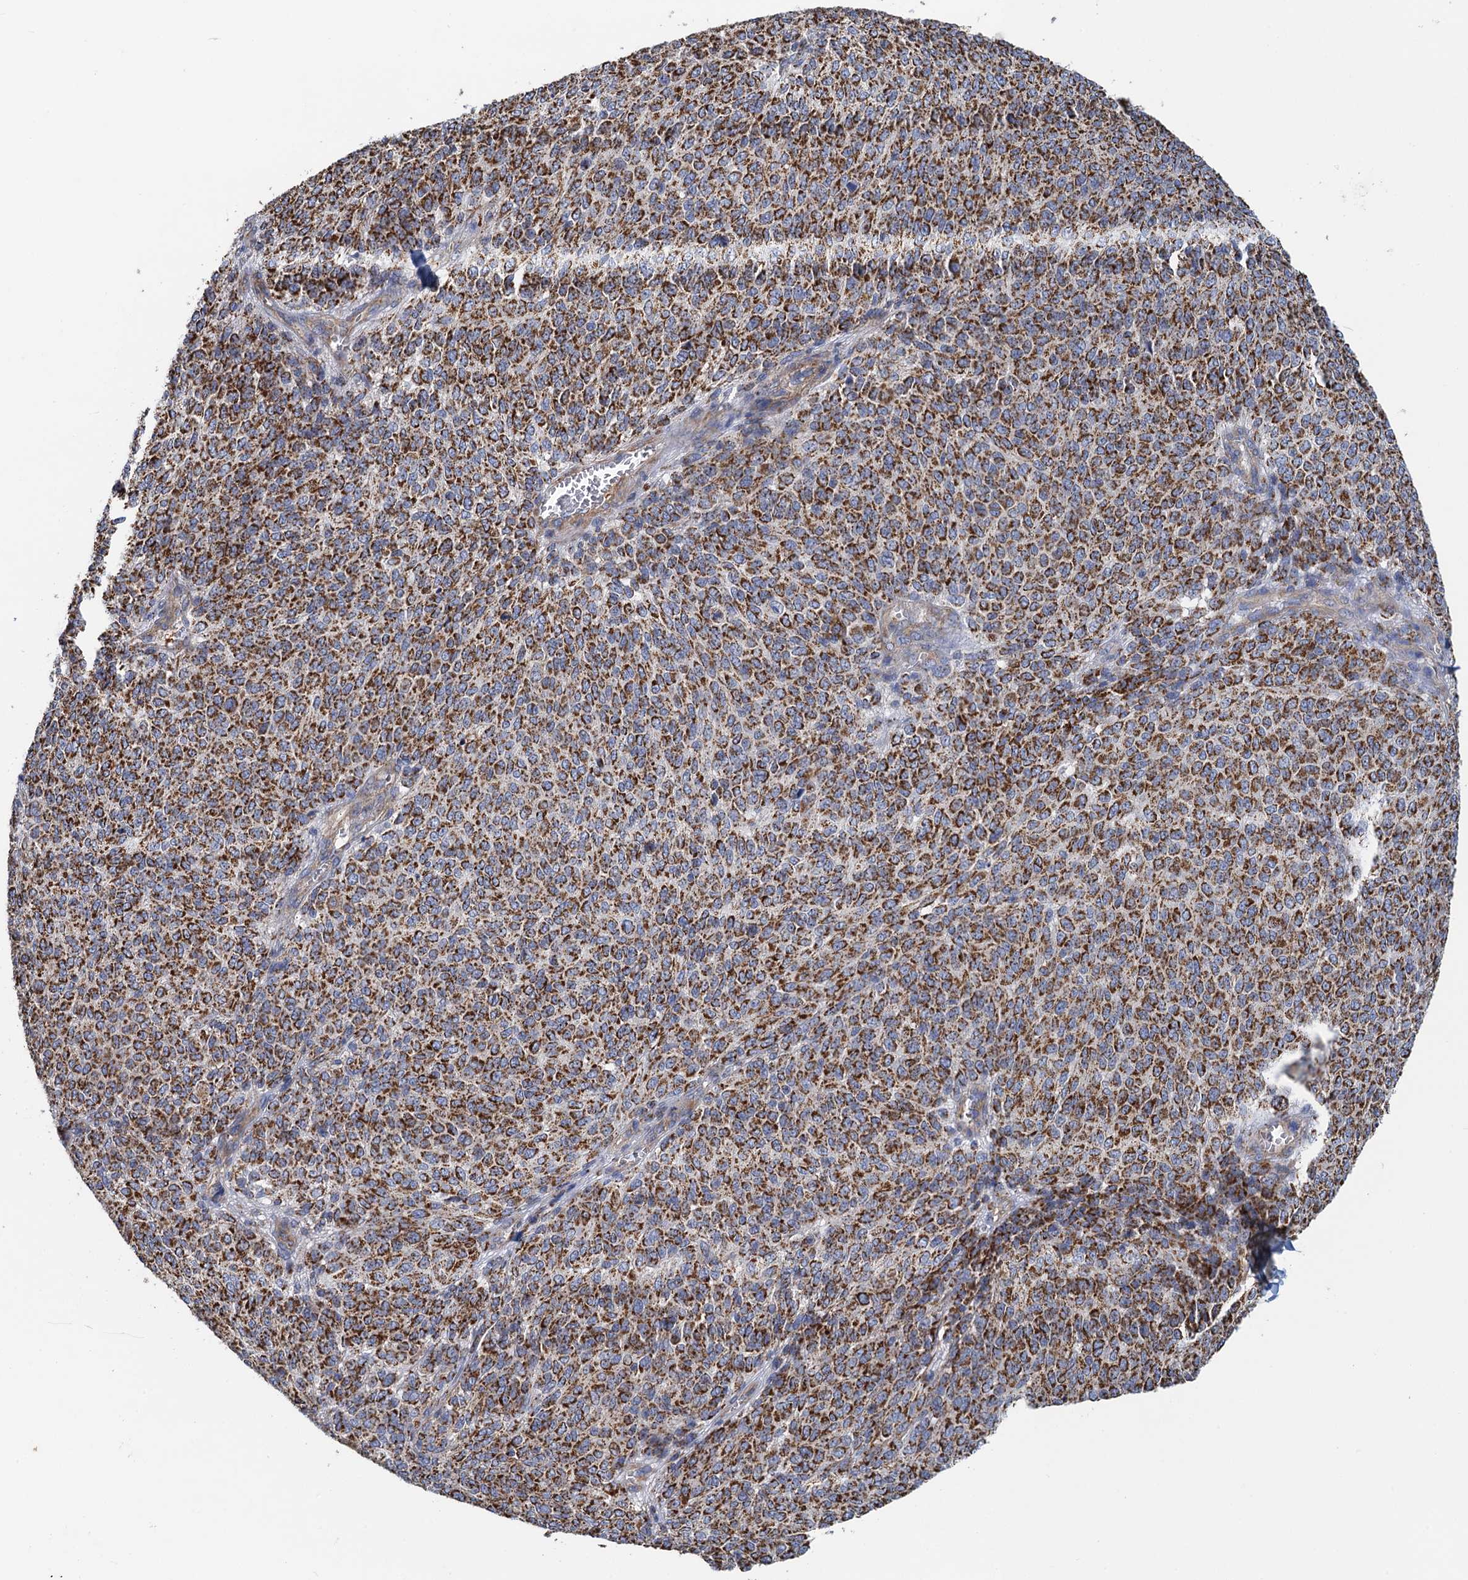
{"staining": {"intensity": "moderate", "quantity": ">75%", "location": "cytoplasmic/membranous"}, "tissue": "melanoma", "cell_type": "Tumor cells", "image_type": "cancer", "snomed": [{"axis": "morphology", "description": "Malignant melanoma, NOS"}, {"axis": "topography", "description": "Skin"}], "caption": "Immunohistochemical staining of melanoma reveals moderate cytoplasmic/membranous protein positivity in approximately >75% of tumor cells. (Stains: DAB in brown, nuclei in blue, Microscopy: brightfield microscopy at high magnification).", "gene": "GCSH", "patient": {"sex": "male", "age": 49}}